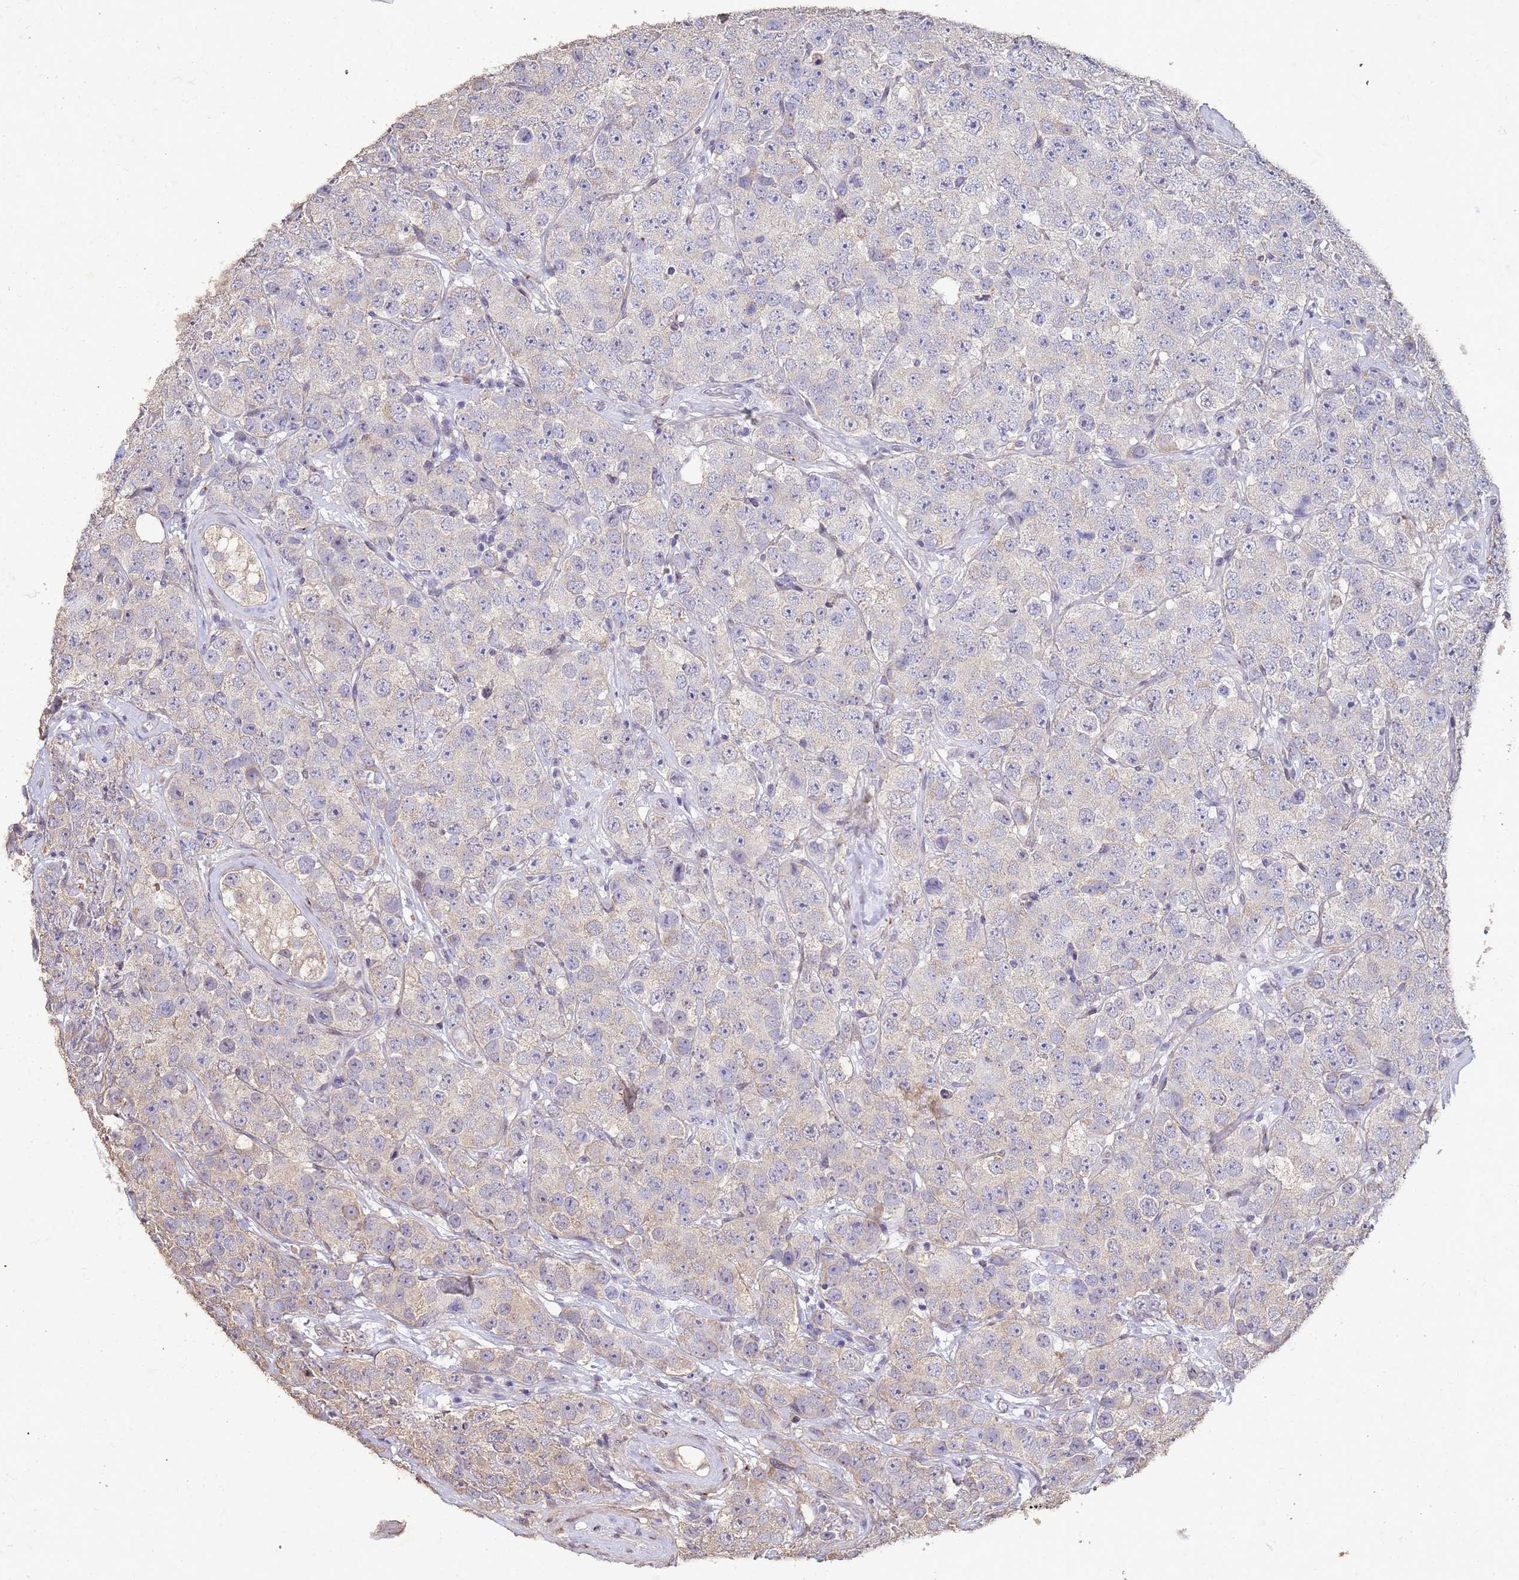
{"staining": {"intensity": "negative", "quantity": "none", "location": "none"}, "tissue": "testis cancer", "cell_type": "Tumor cells", "image_type": "cancer", "snomed": [{"axis": "morphology", "description": "Seminoma, NOS"}, {"axis": "topography", "description": "Testis"}], "caption": "Testis seminoma was stained to show a protein in brown. There is no significant expression in tumor cells.", "gene": "SLC25A15", "patient": {"sex": "male", "age": 28}}